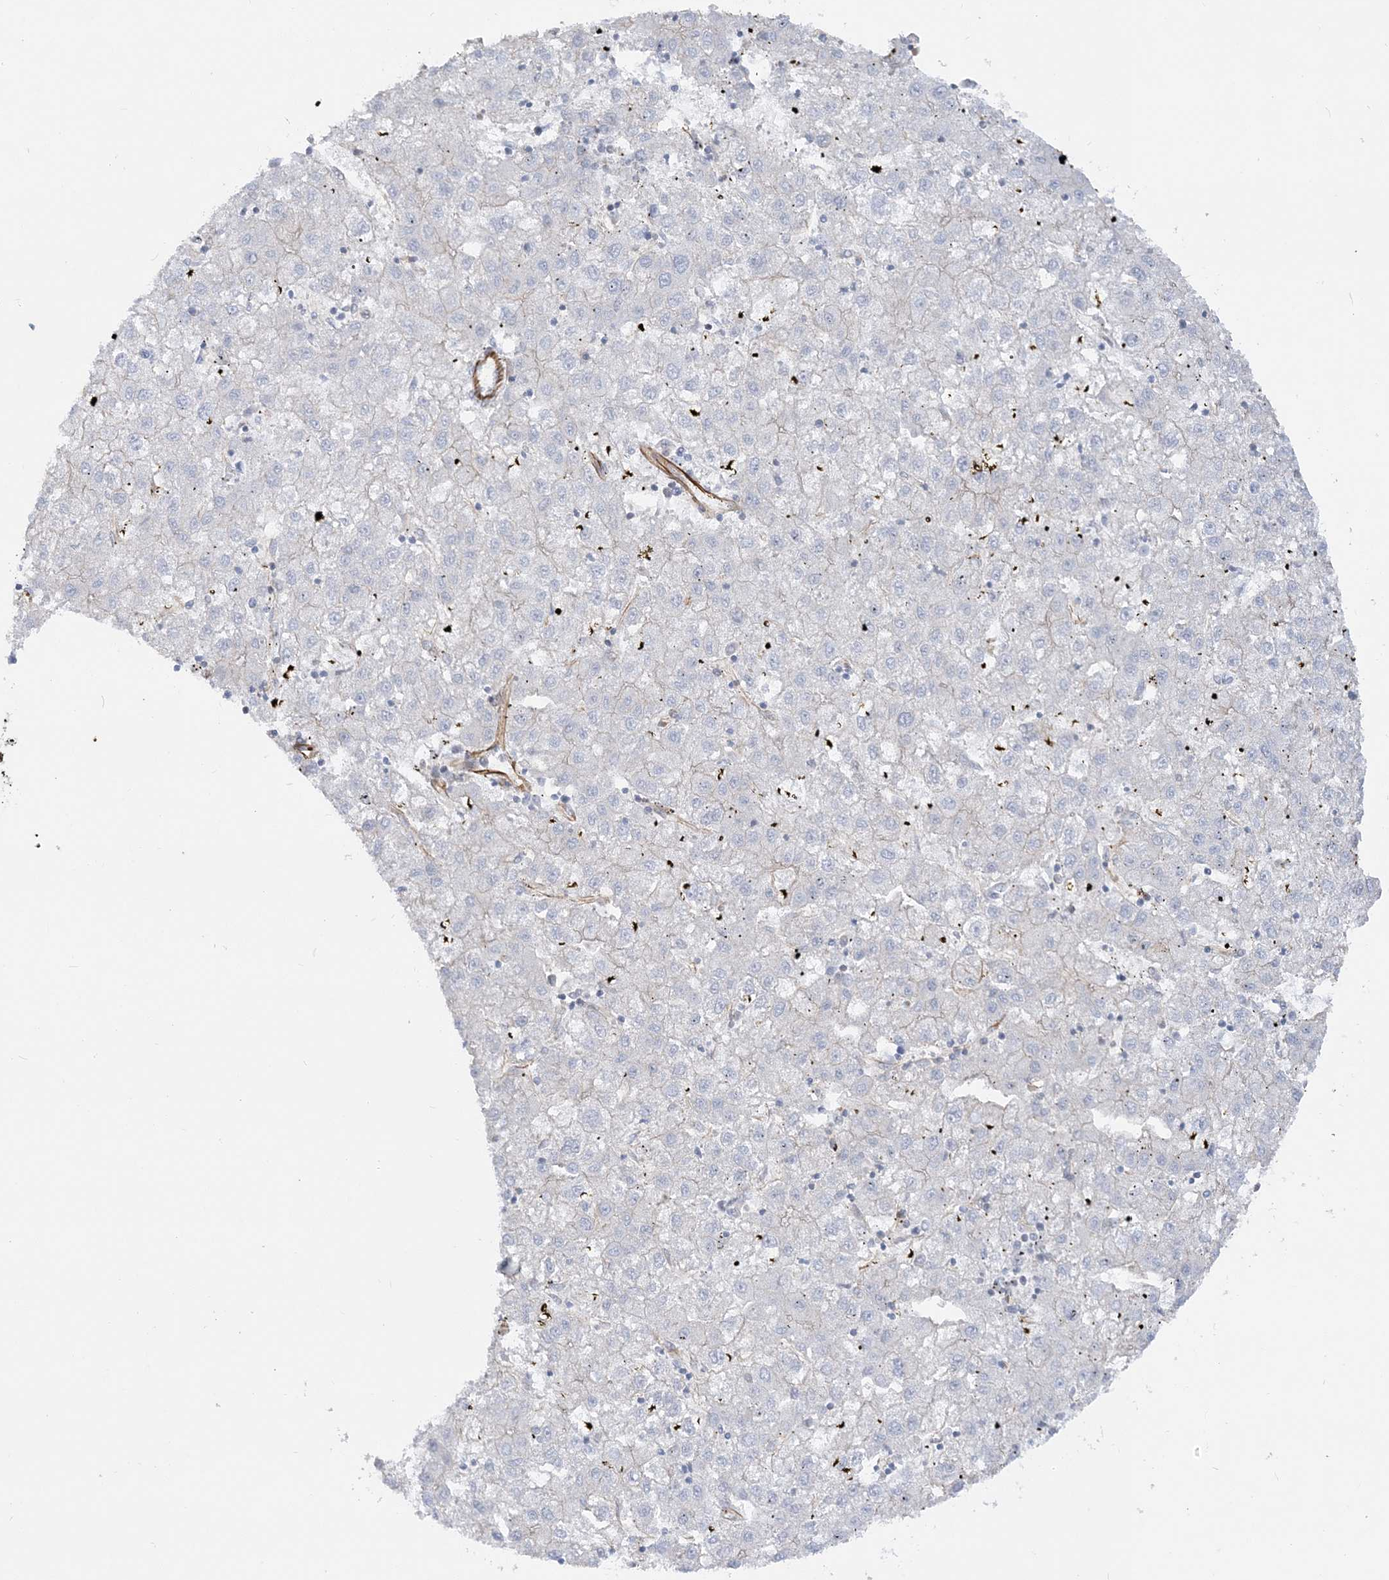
{"staining": {"intensity": "negative", "quantity": "none", "location": "none"}, "tissue": "liver cancer", "cell_type": "Tumor cells", "image_type": "cancer", "snomed": [{"axis": "morphology", "description": "Carcinoma, Hepatocellular, NOS"}, {"axis": "topography", "description": "Liver"}], "caption": "DAB immunohistochemical staining of human liver hepatocellular carcinoma shows no significant positivity in tumor cells.", "gene": "SCLT1", "patient": {"sex": "male", "age": 72}}